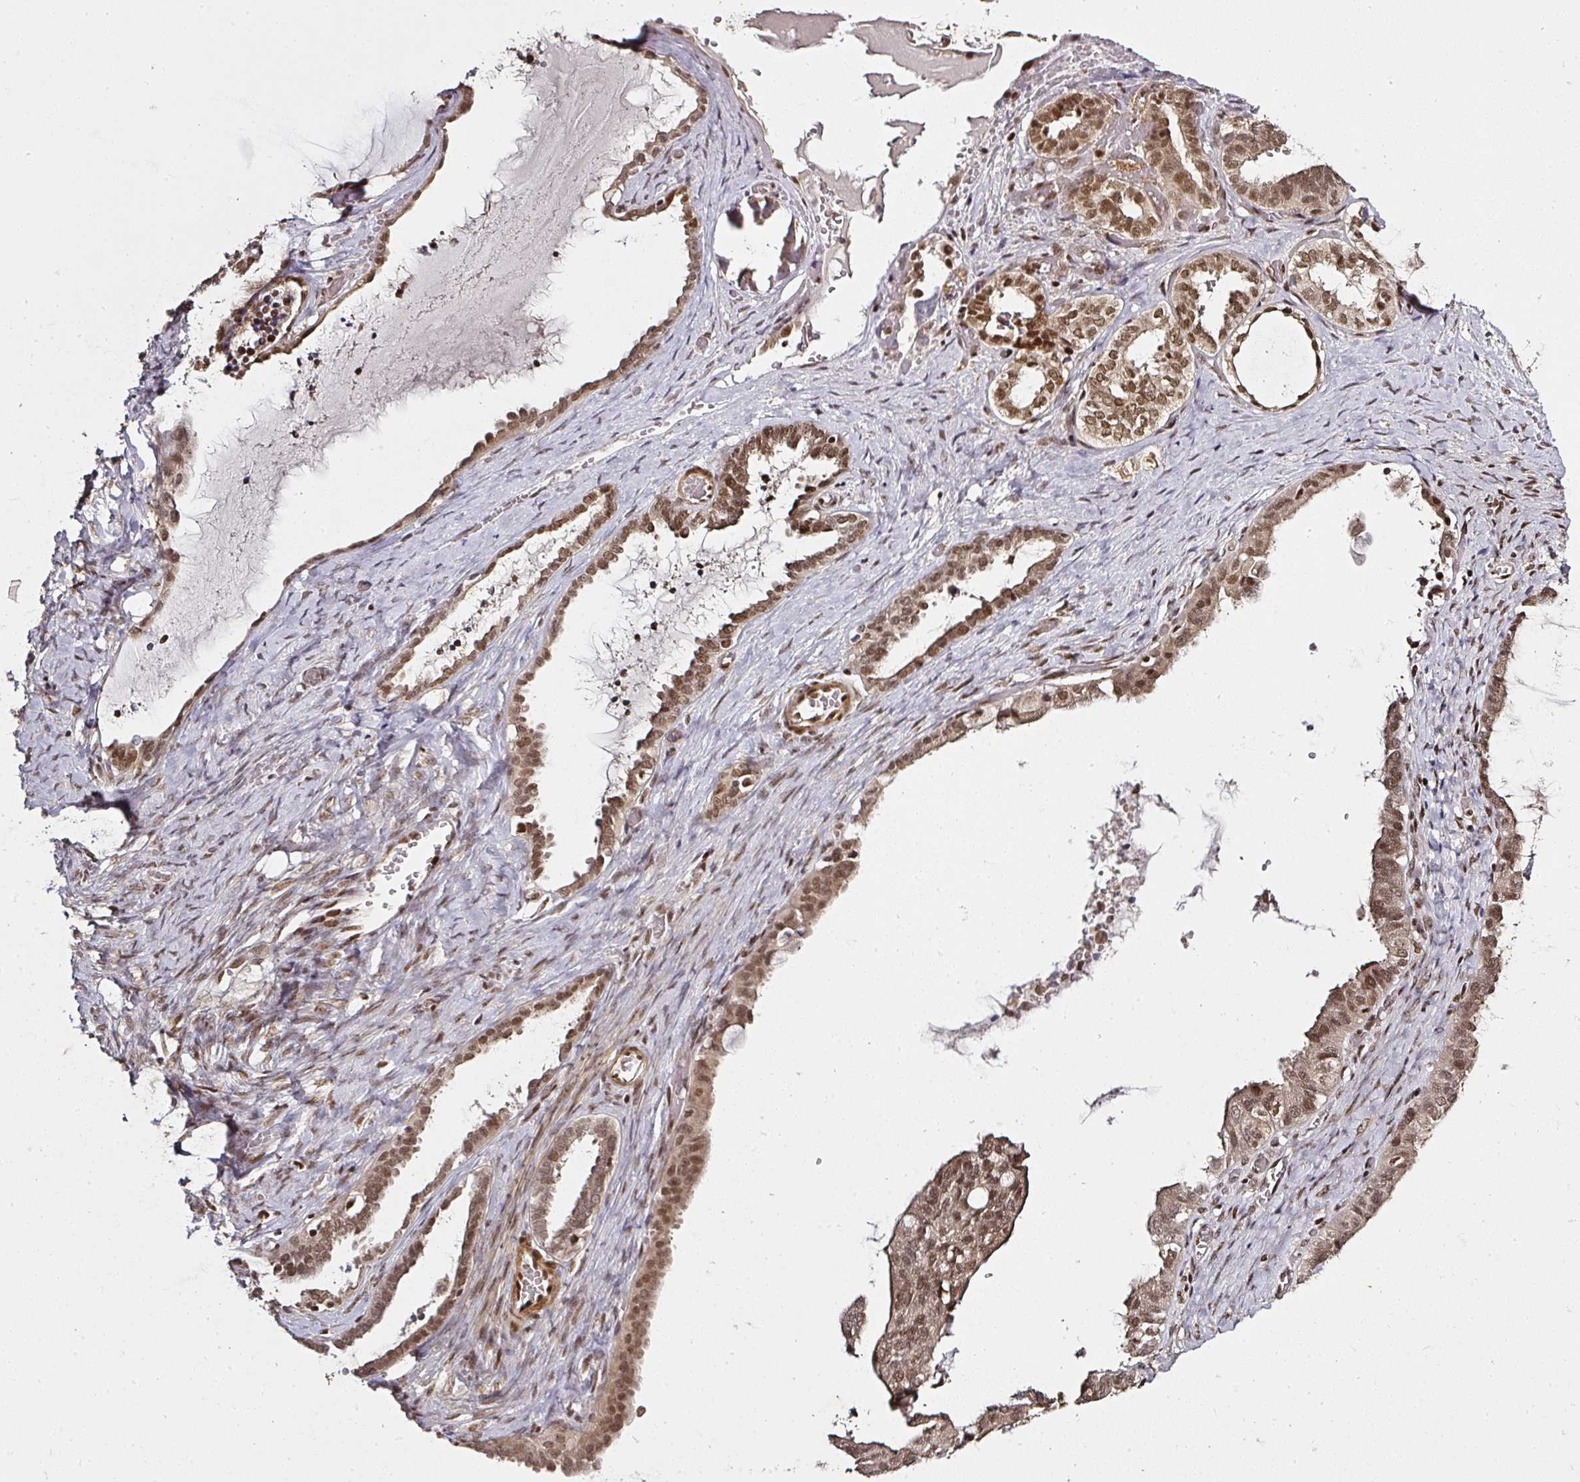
{"staining": {"intensity": "moderate", "quantity": ">75%", "location": "nuclear"}, "tissue": "ovarian cancer", "cell_type": "Tumor cells", "image_type": "cancer", "snomed": [{"axis": "morphology", "description": "Carcinoma, NOS"}, {"axis": "morphology", "description": "Carcinoma, endometroid"}, {"axis": "topography", "description": "Ovary"}], "caption": "Protein staining by immunohistochemistry (IHC) exhibits moderate nuclear staining in approximately >75% of tumor cells in endometroid carcinoma (ovarian).", "gene": "GPRIN2", "patient": {"sex": "female", "age": 50}}